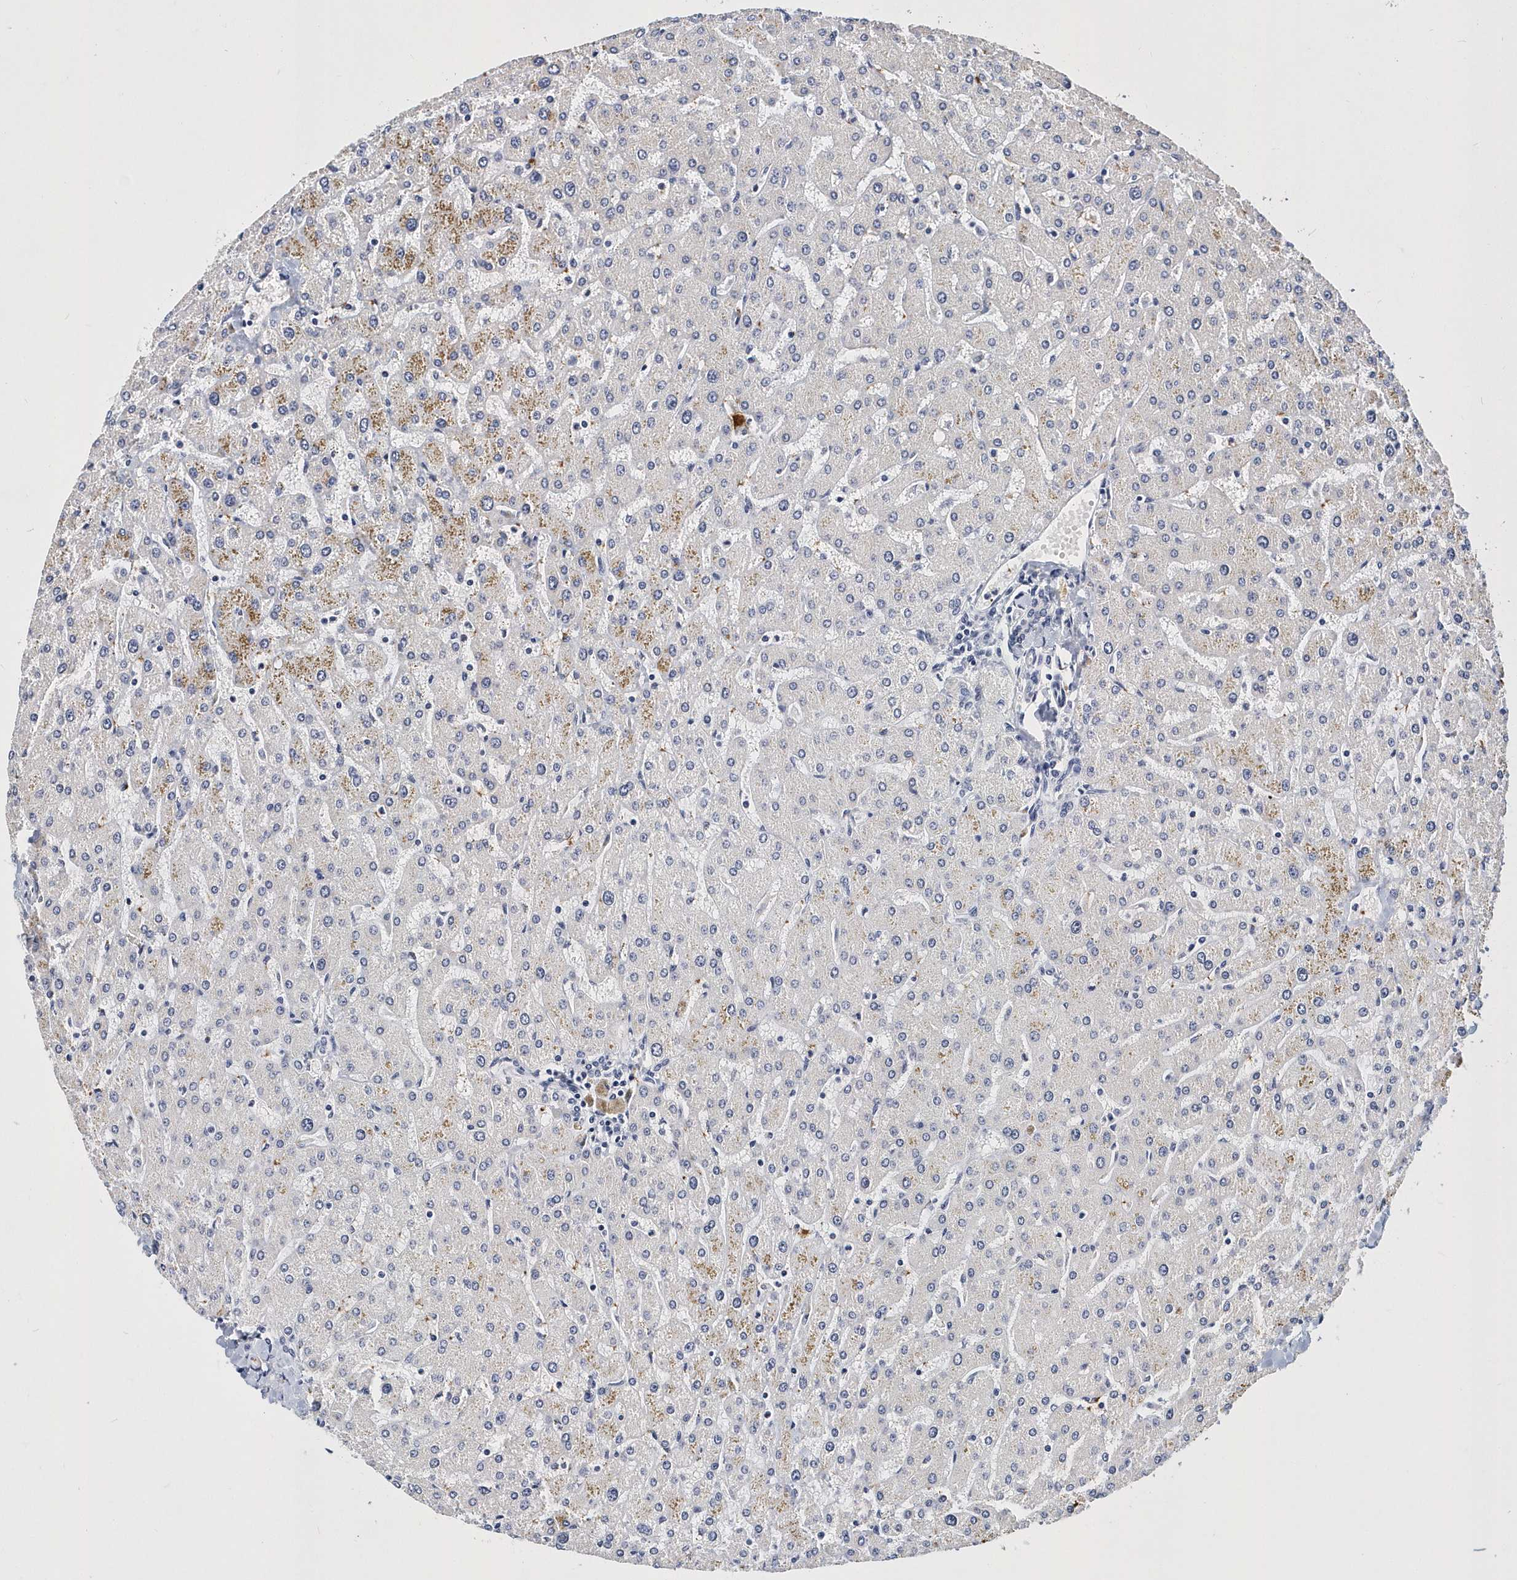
{"staining": {"intensity": "negative", "quantity": "none", "location": "none"}, "tissue": "liver", "cell_type": "Cholangiocytes", "image_type": "normal", "snomed": [{"axis": "morphology", "description": "Normal tissue, NOS"}, {"axis": "topography", "description": "Liver"}], "caption": "Immunohistochemistry (IHC) image of unremarkable human liver stained for a protein (brown), which shows no positivity in cholangiocytes. (DAB immunohistochemistry (IHC) visualized using brightfield microscopy, high magnification).", "gene": "ITGA2B", "patient": {"sex": "male", "age": 55}}